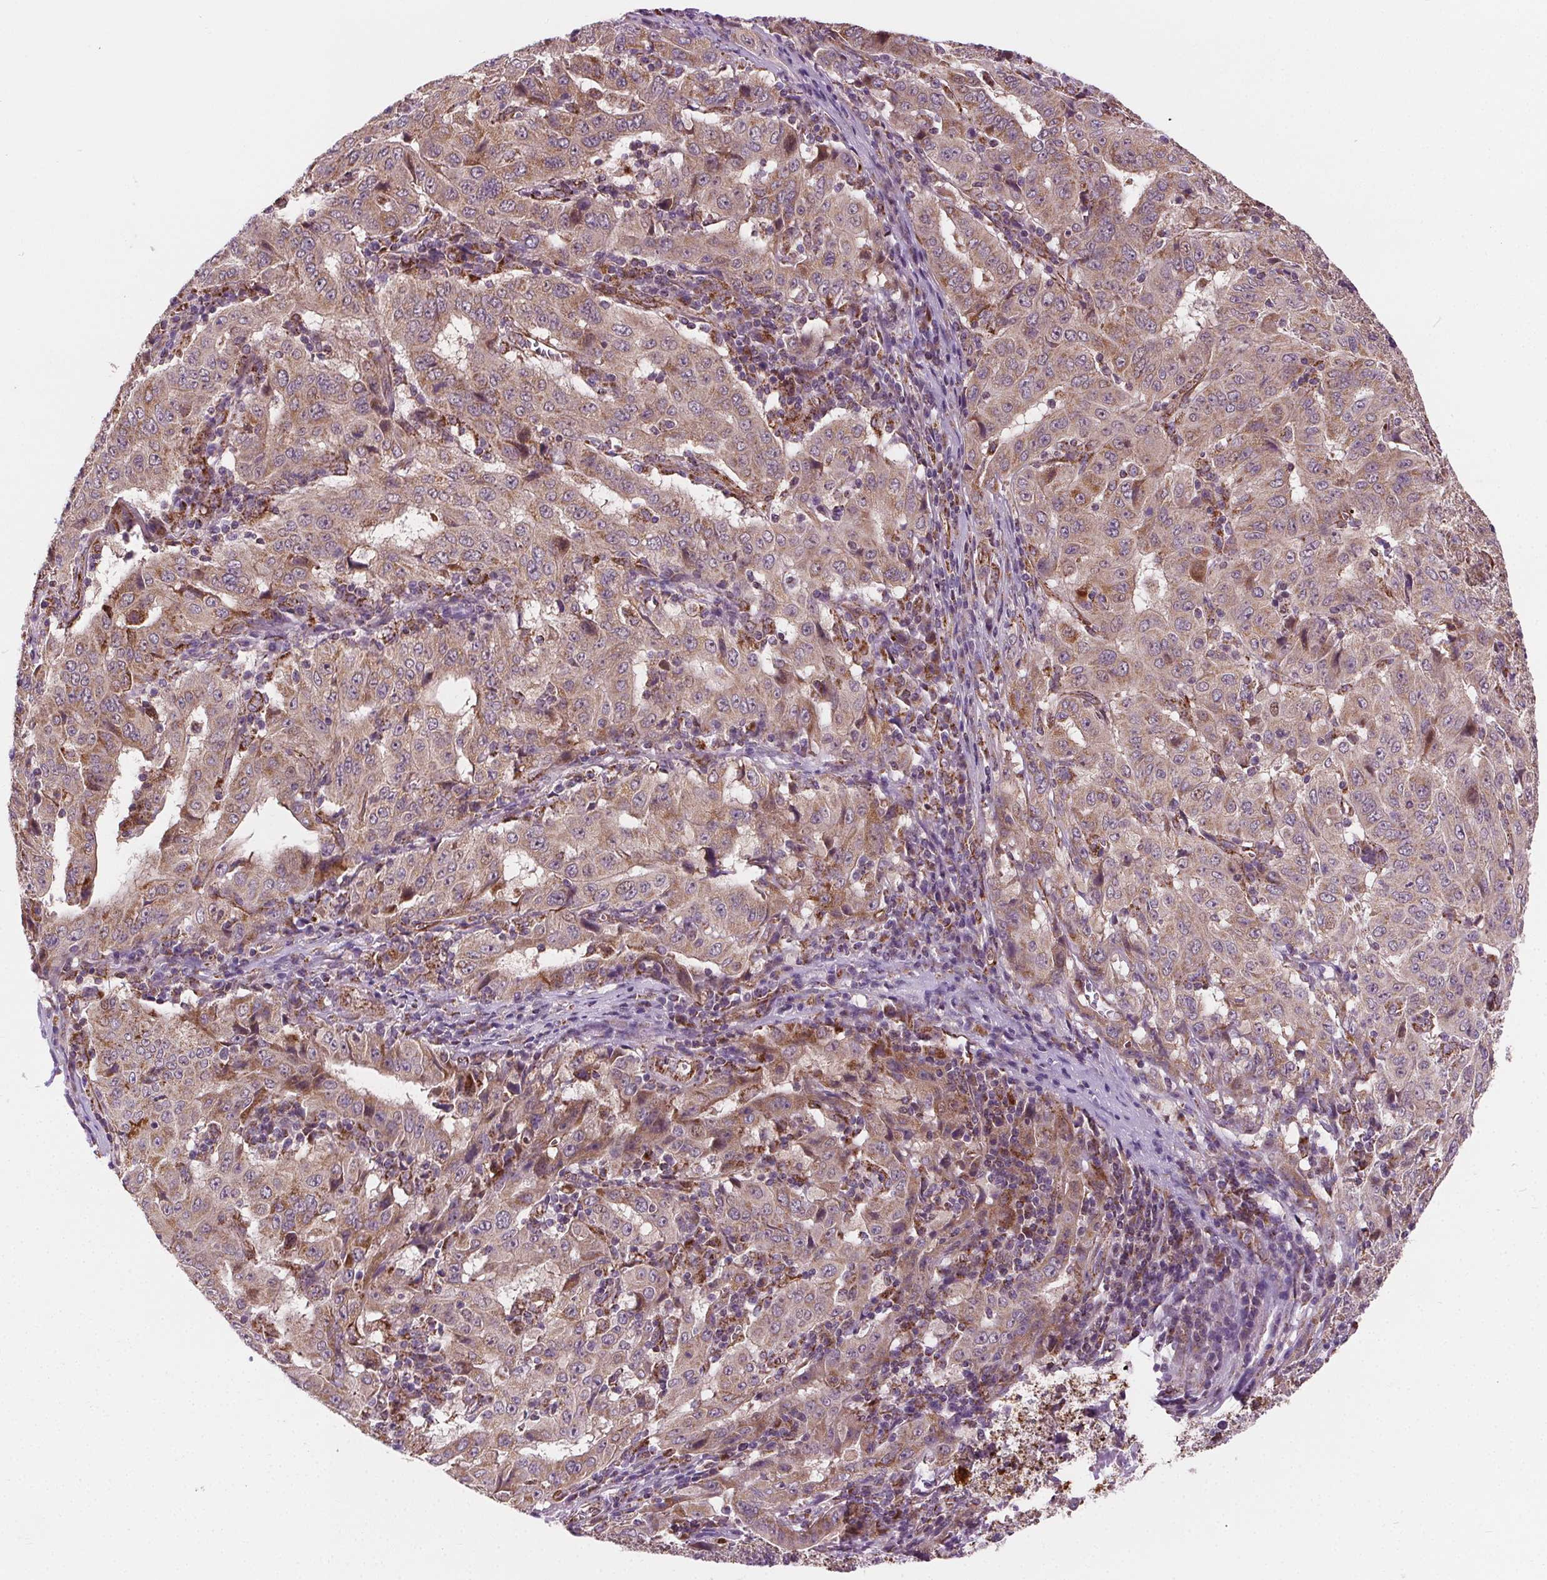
{"staining": {"intensity": "weak", "quantity": "<25%", "location": "cytoplasmic/membranous"}, "tissue": "pancreatic cancer", "cell_type": "Tumor cells", "image_type": "cancer", "snomed": [{"axis": "morphology", "description": "Adenocarcinoma, NOS"}, {"axis": "topography", "description": "Pancreas"}], "caption": "Pancreatic cancer stained for a protein using immunohistochemistry shows no positivity tumor cells.", "gene": "GOLT1B", "patient": {"sex": "male", "age": 63}}